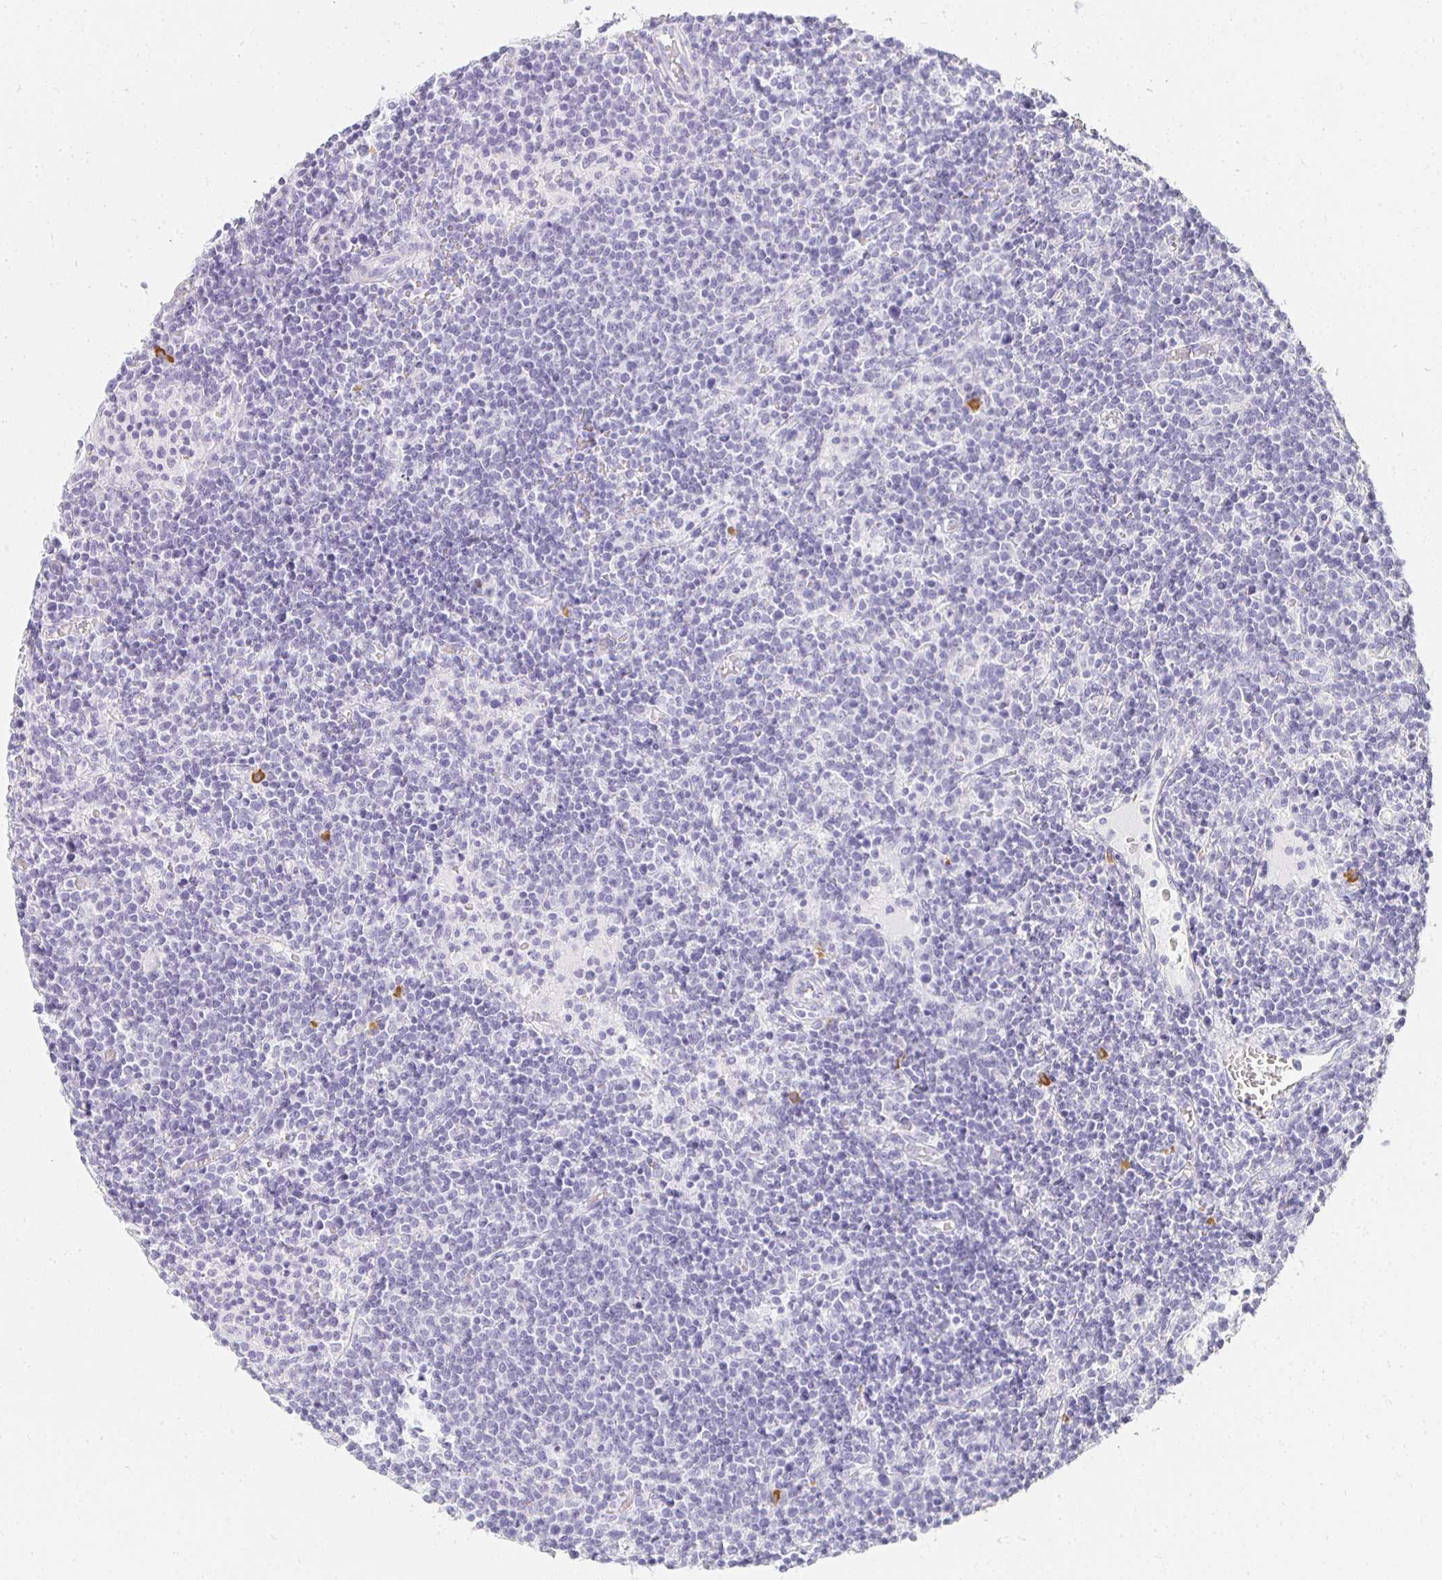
{"staining": {"intensity": "negative", "quantity": "none", "location": "none"}, "tissue": "lymphoma", "cell_type": "Tumor cells", "image_type": "cancer", "snomed": [{"axis": "morphology", "description": "Malignant lymphoma, non-Hodgkin's type, High grade"}, {"axis": "topography", "description": "Lymph node"}], "caption": "There is no significant expression in tumor cells of high-grade malignant lymphoma, non-Hodgkin's type.", "gene": "TPSD1", "patient": {"sex": "male", "age": 61}}